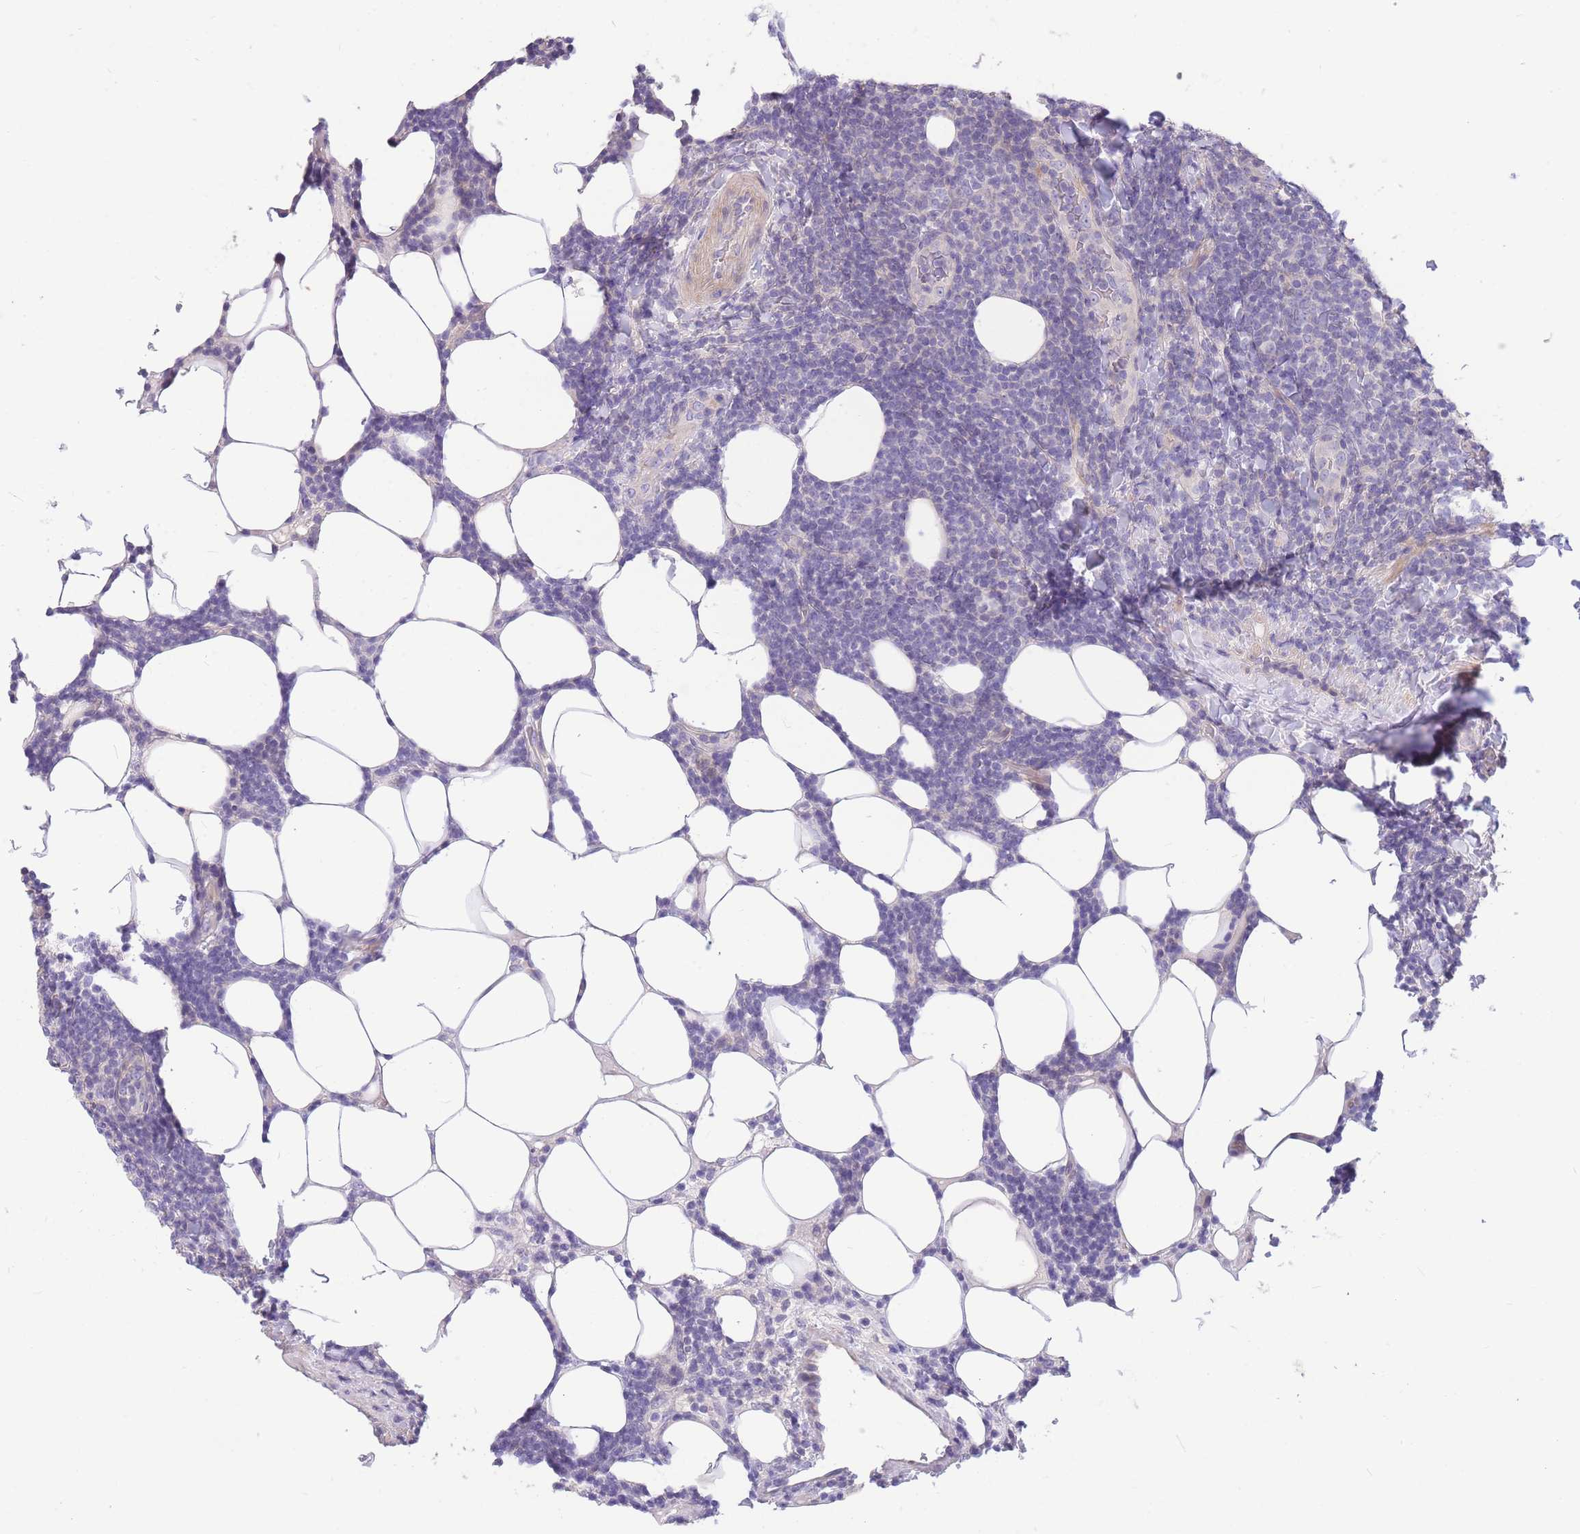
{"staining": {"intensity": "negative", "quantity": "none", "location": "none"}, "tissue": "lymphoma", "cell_type": "Tumor cells", "image_type": "cancer", "snomed": [{"axis": "morphology", "description": "Malignant lymphoma, non-Hodgkin's type, Low grade"}, {"axis": "topography", "description": "Lymph node"}], "caption": "An immunohistochemistry image of lymphoma is shown. There is no staining in tumor cells of lymphoma.", "gene": "OR5T1", "patient": {"sex": "male", "age": 66}}